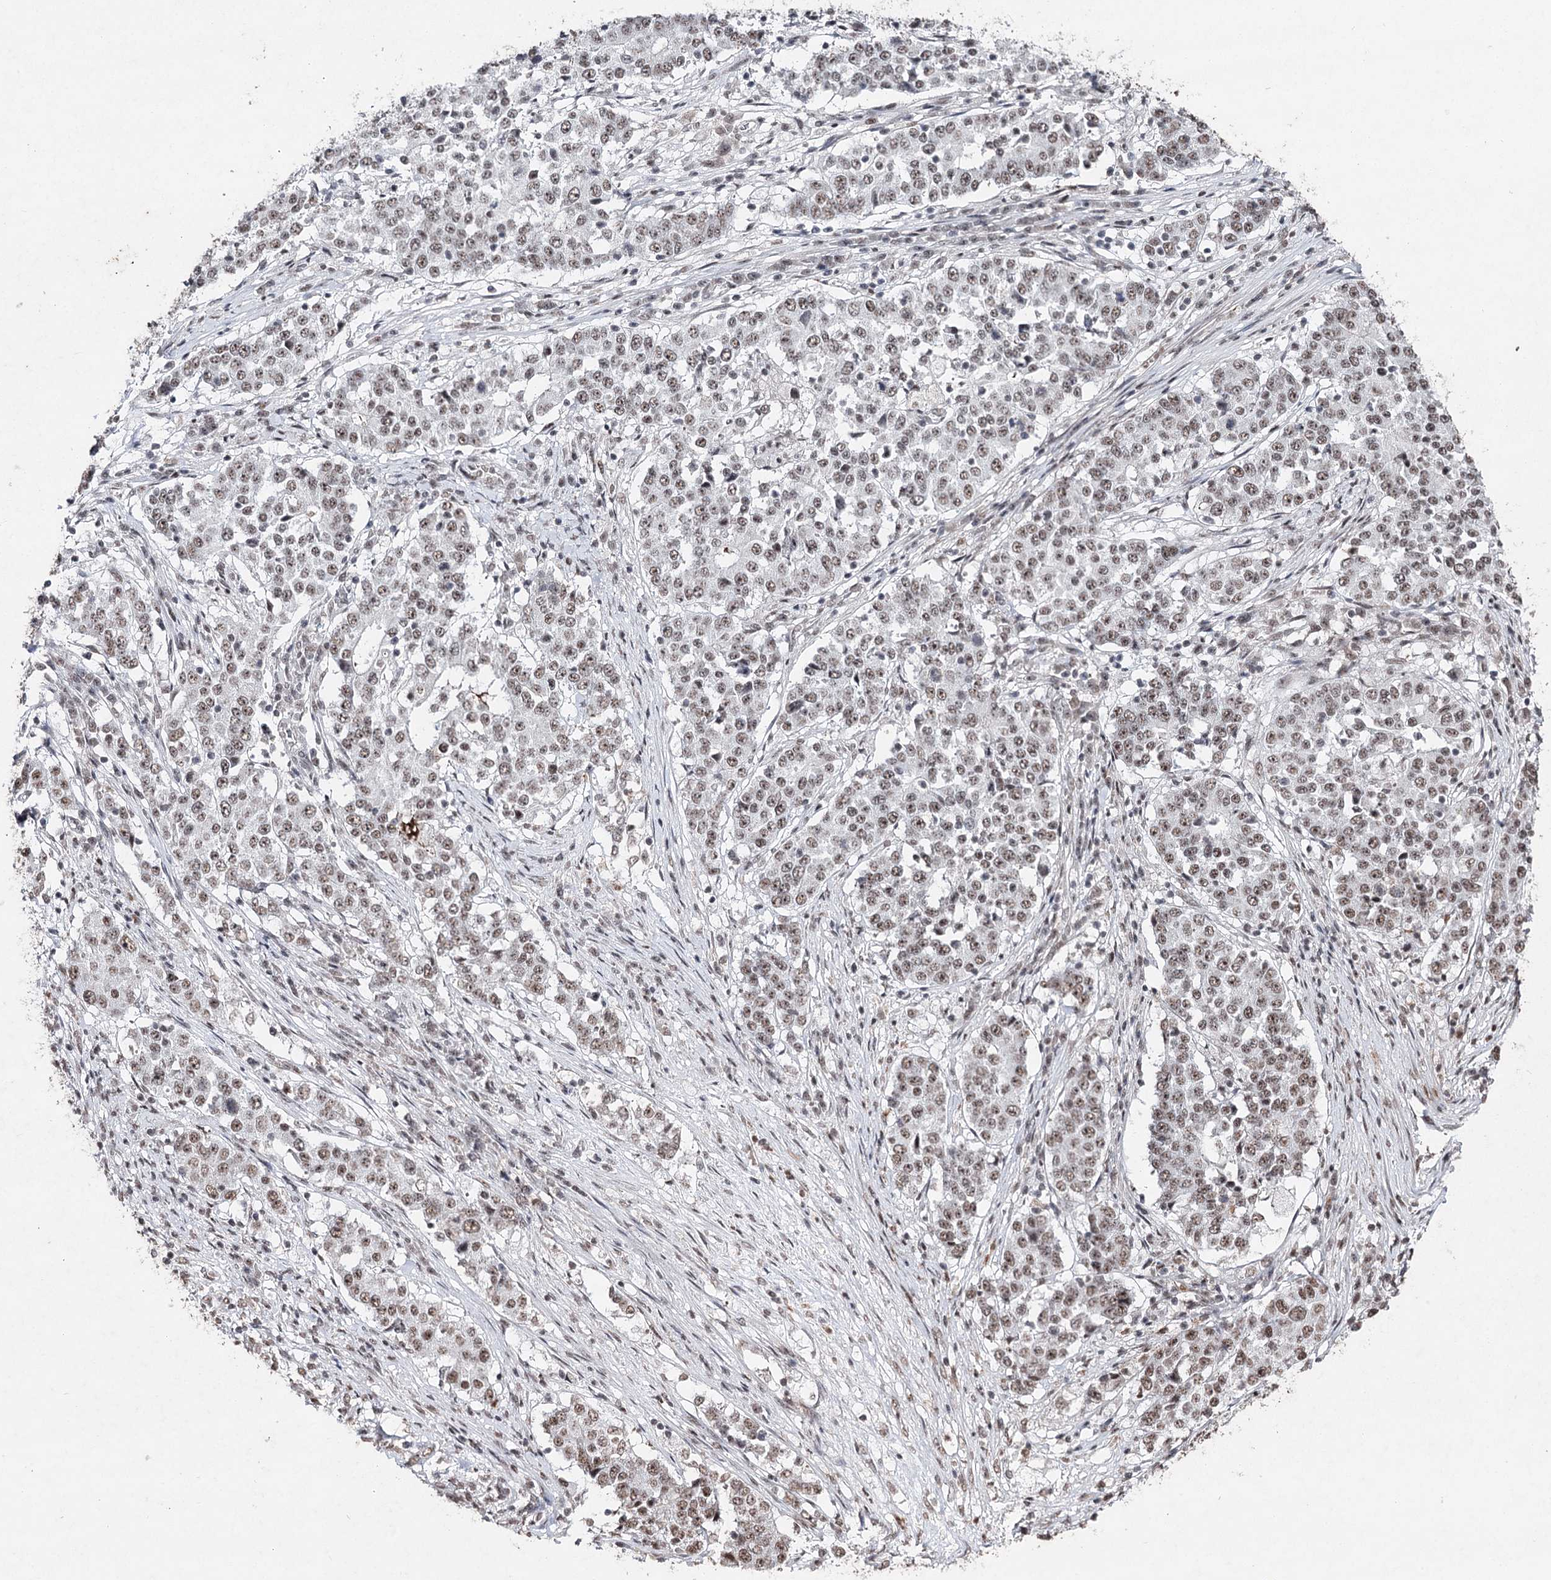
{"staining": {"intensity": "weak", "quantity": "25%-75%", "location": "nuclear"}, "tissue": "stomach cancer", "cell_type": "Tumor cells", "image_type": "cancer", "snomed": [{"axis": "morphology", "description": "Adenocarcinoma, NOS"}, {"axis": "topography", "description": "Stomach"}], "caption": "A brown stain highlights weak nuclear staining of a protein in human stomach cancer (adenocarcinoma) tumor cells. (DAB IHC with brightfield microscopy, high magnification).", "gene": "PDCD4", "patient": {"sex": "male", "age": 59}}